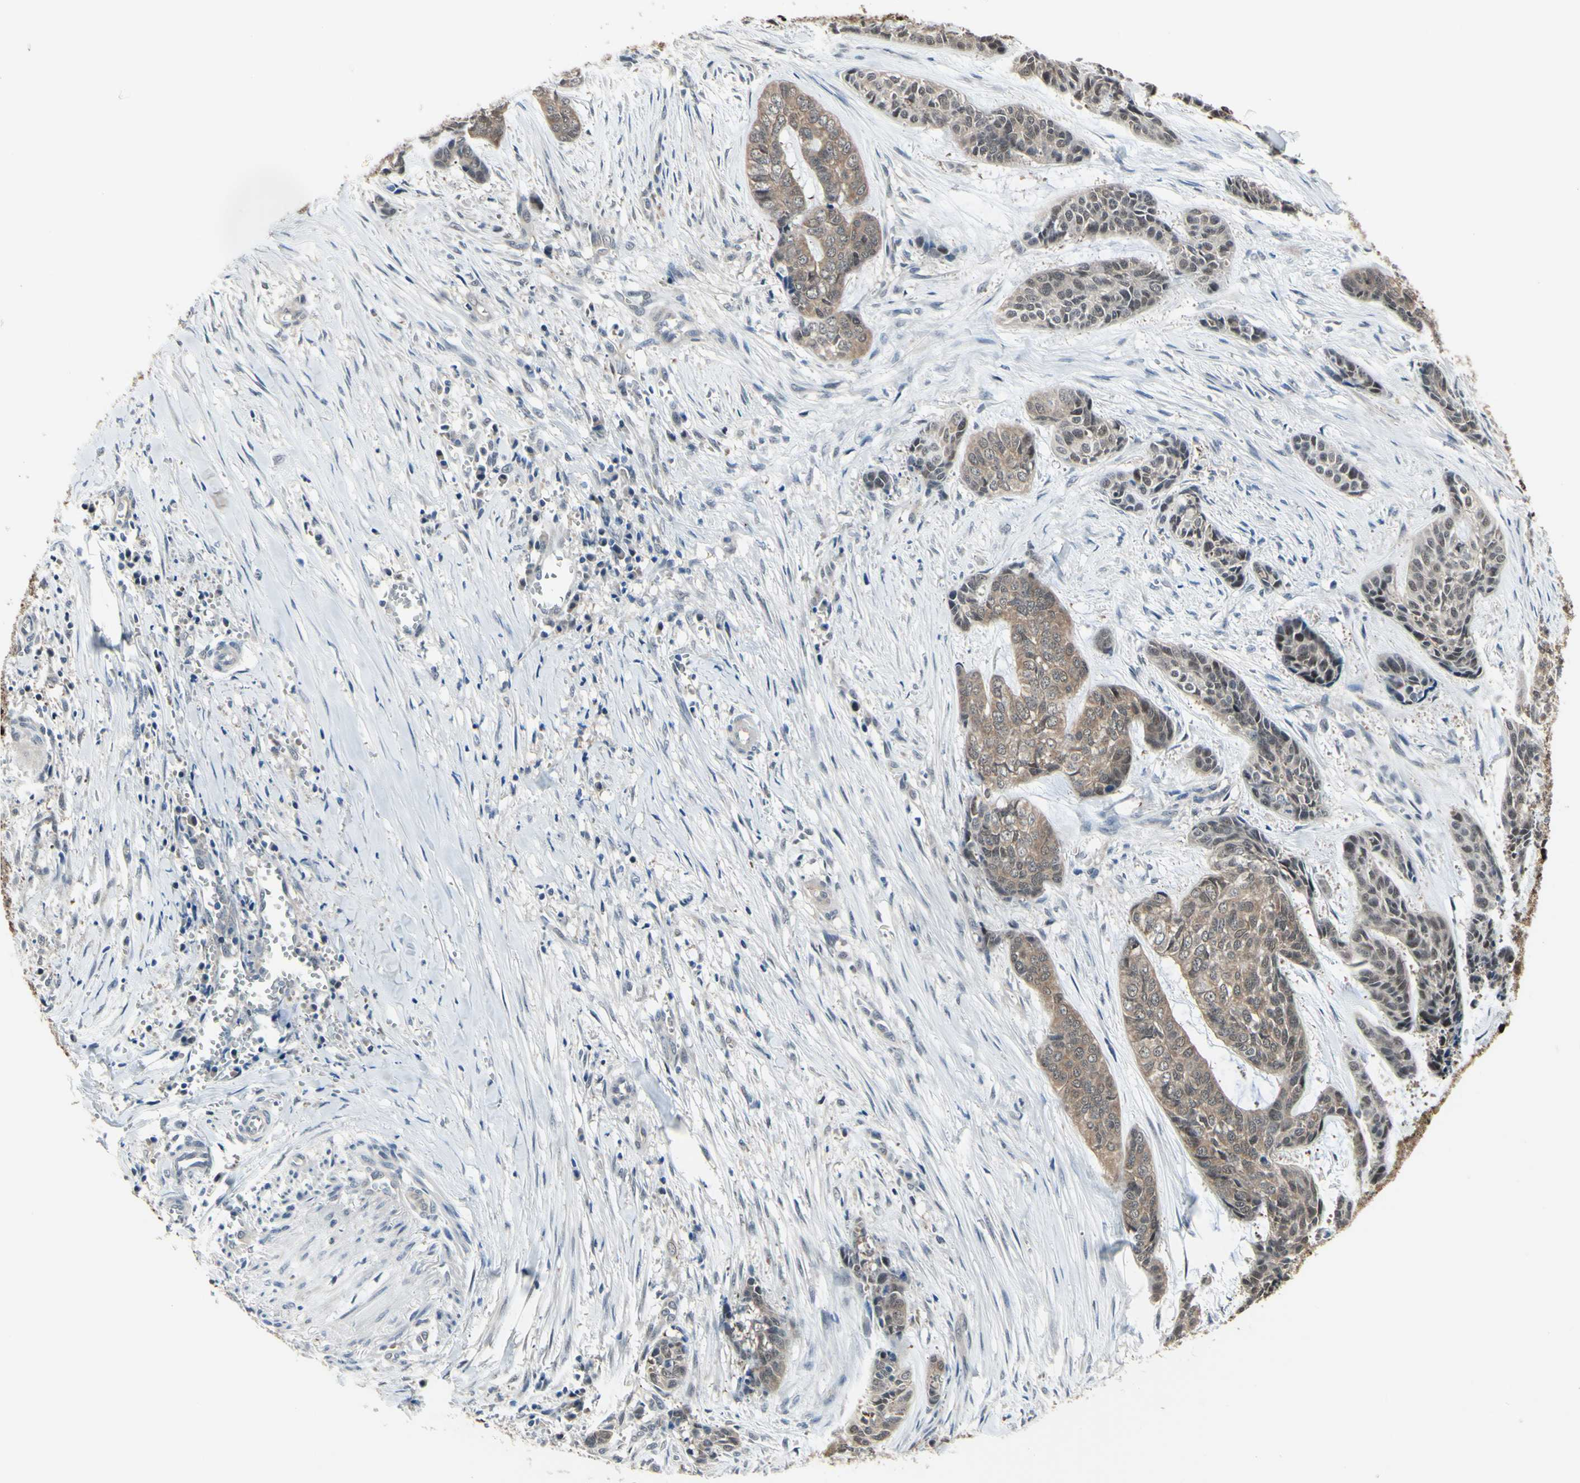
{"staining": {"intensity": "weak", "quantity": ">75%", "location": "cytoplasmic/membranous"}, "tissue": "skin cancer", "cell_type": "Tumor cells", "image_type": "cancer", "snomed": [{"axis": "morphology", "description": "Basal cell carcinoma"}, {"axis": "topography", "description": "Skin"}], "caption": "DAB immunohistochemical staining of skin basal cell carcinoma shows weak cytoplasmic/membranous protein positivity in about >75% of tumor cells.", "gene": "HSPA4", "patient": {"sex": "female", "age": 64}}